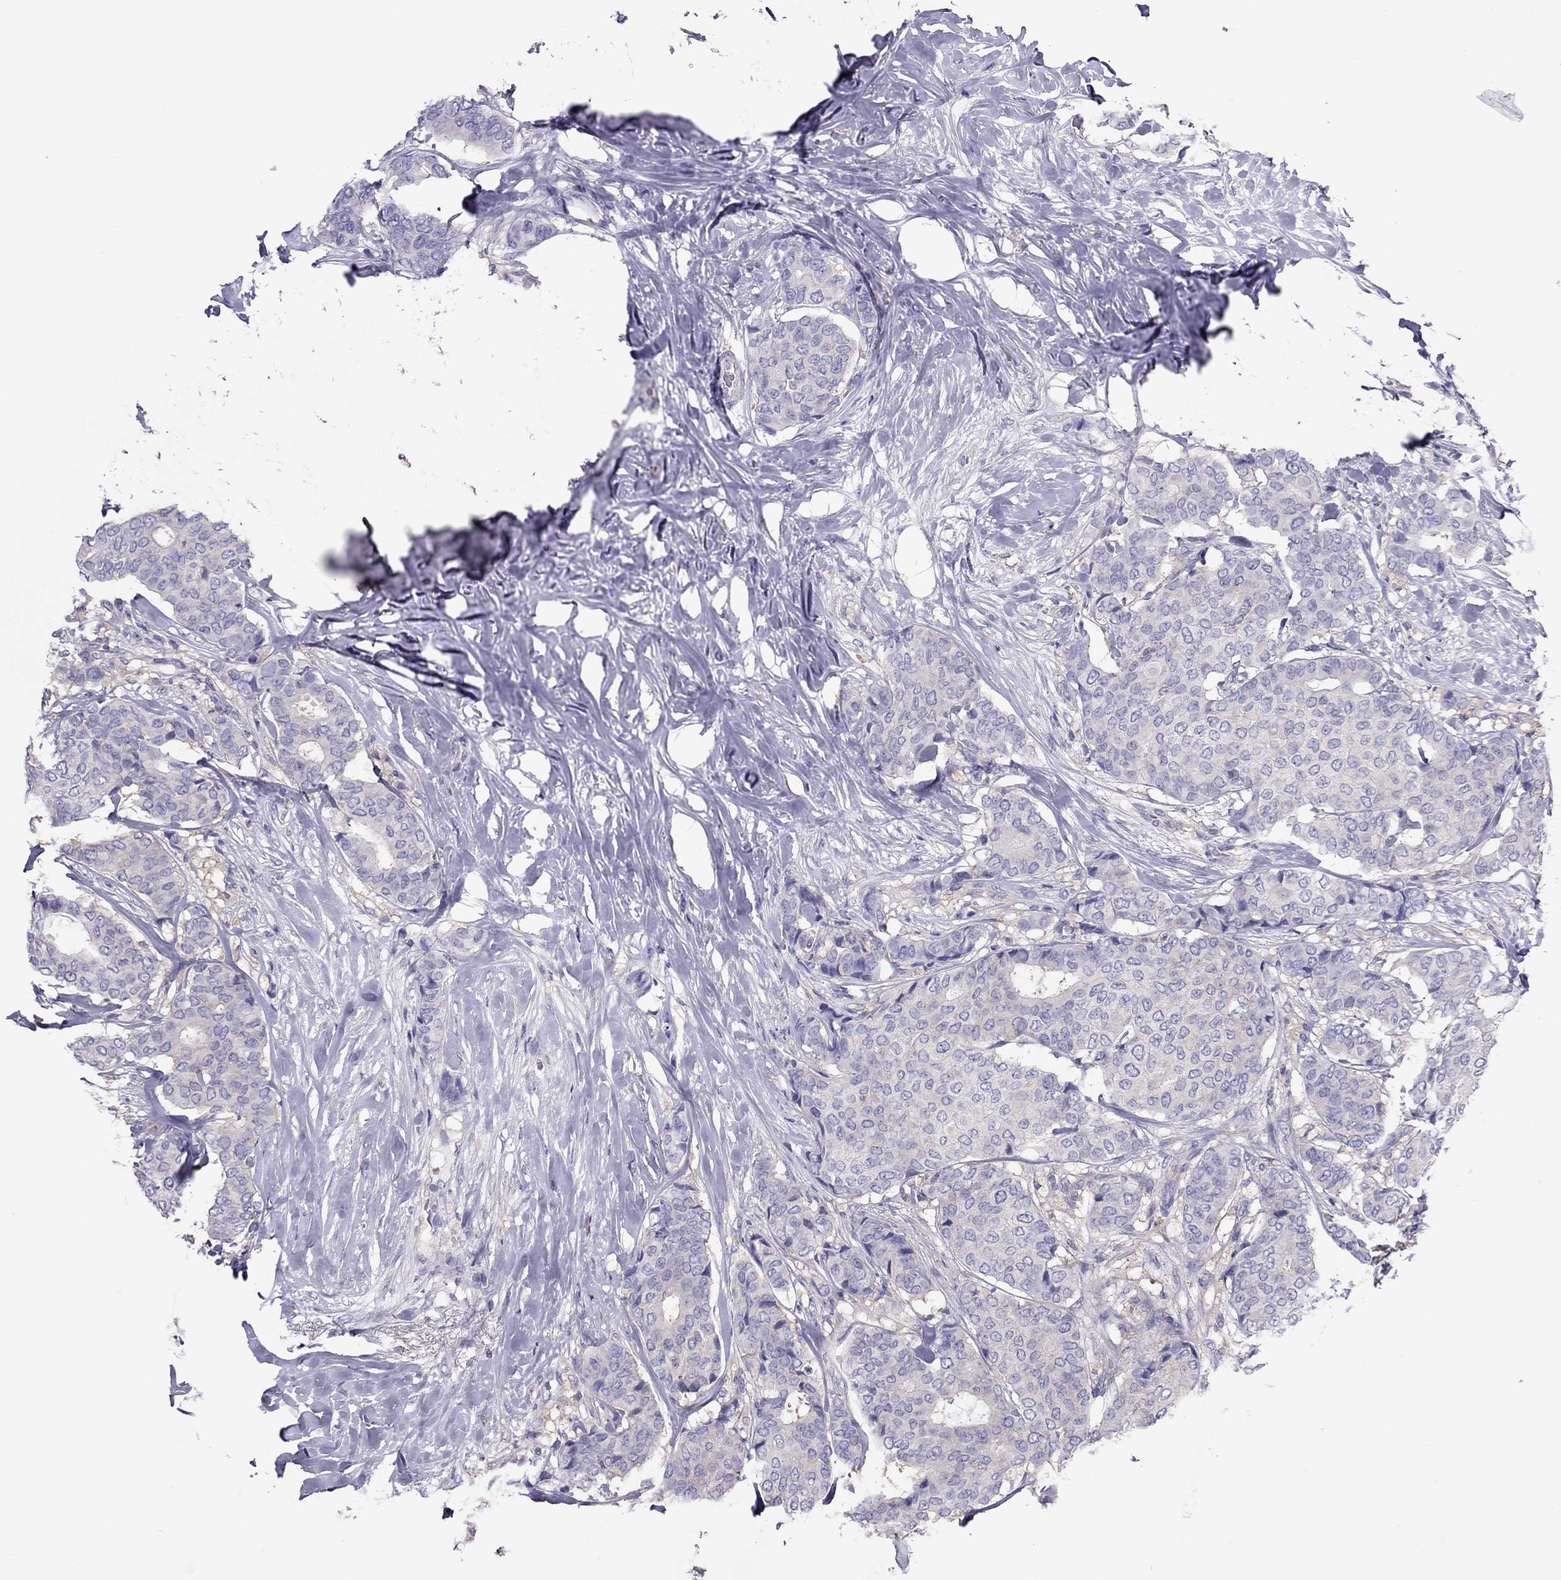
{"staining": {"intensity": "negative", "quantity": "none", "location": "none"}, "tissue": "breast cancer", "cell_type": "Tumor cells", "image_type": "cancer", "snomed": [{"axis": "morphology", "description": "Duct carcinoma"}, {"axis": "topography", "description": "Breast"}], "caption": "Protein analysis of infiltrating ductal carcinoma (breast) displays no significant positivity in tumor cells.", "gene": "TEX22", "patient": {"sex": "female", "age": 75}}